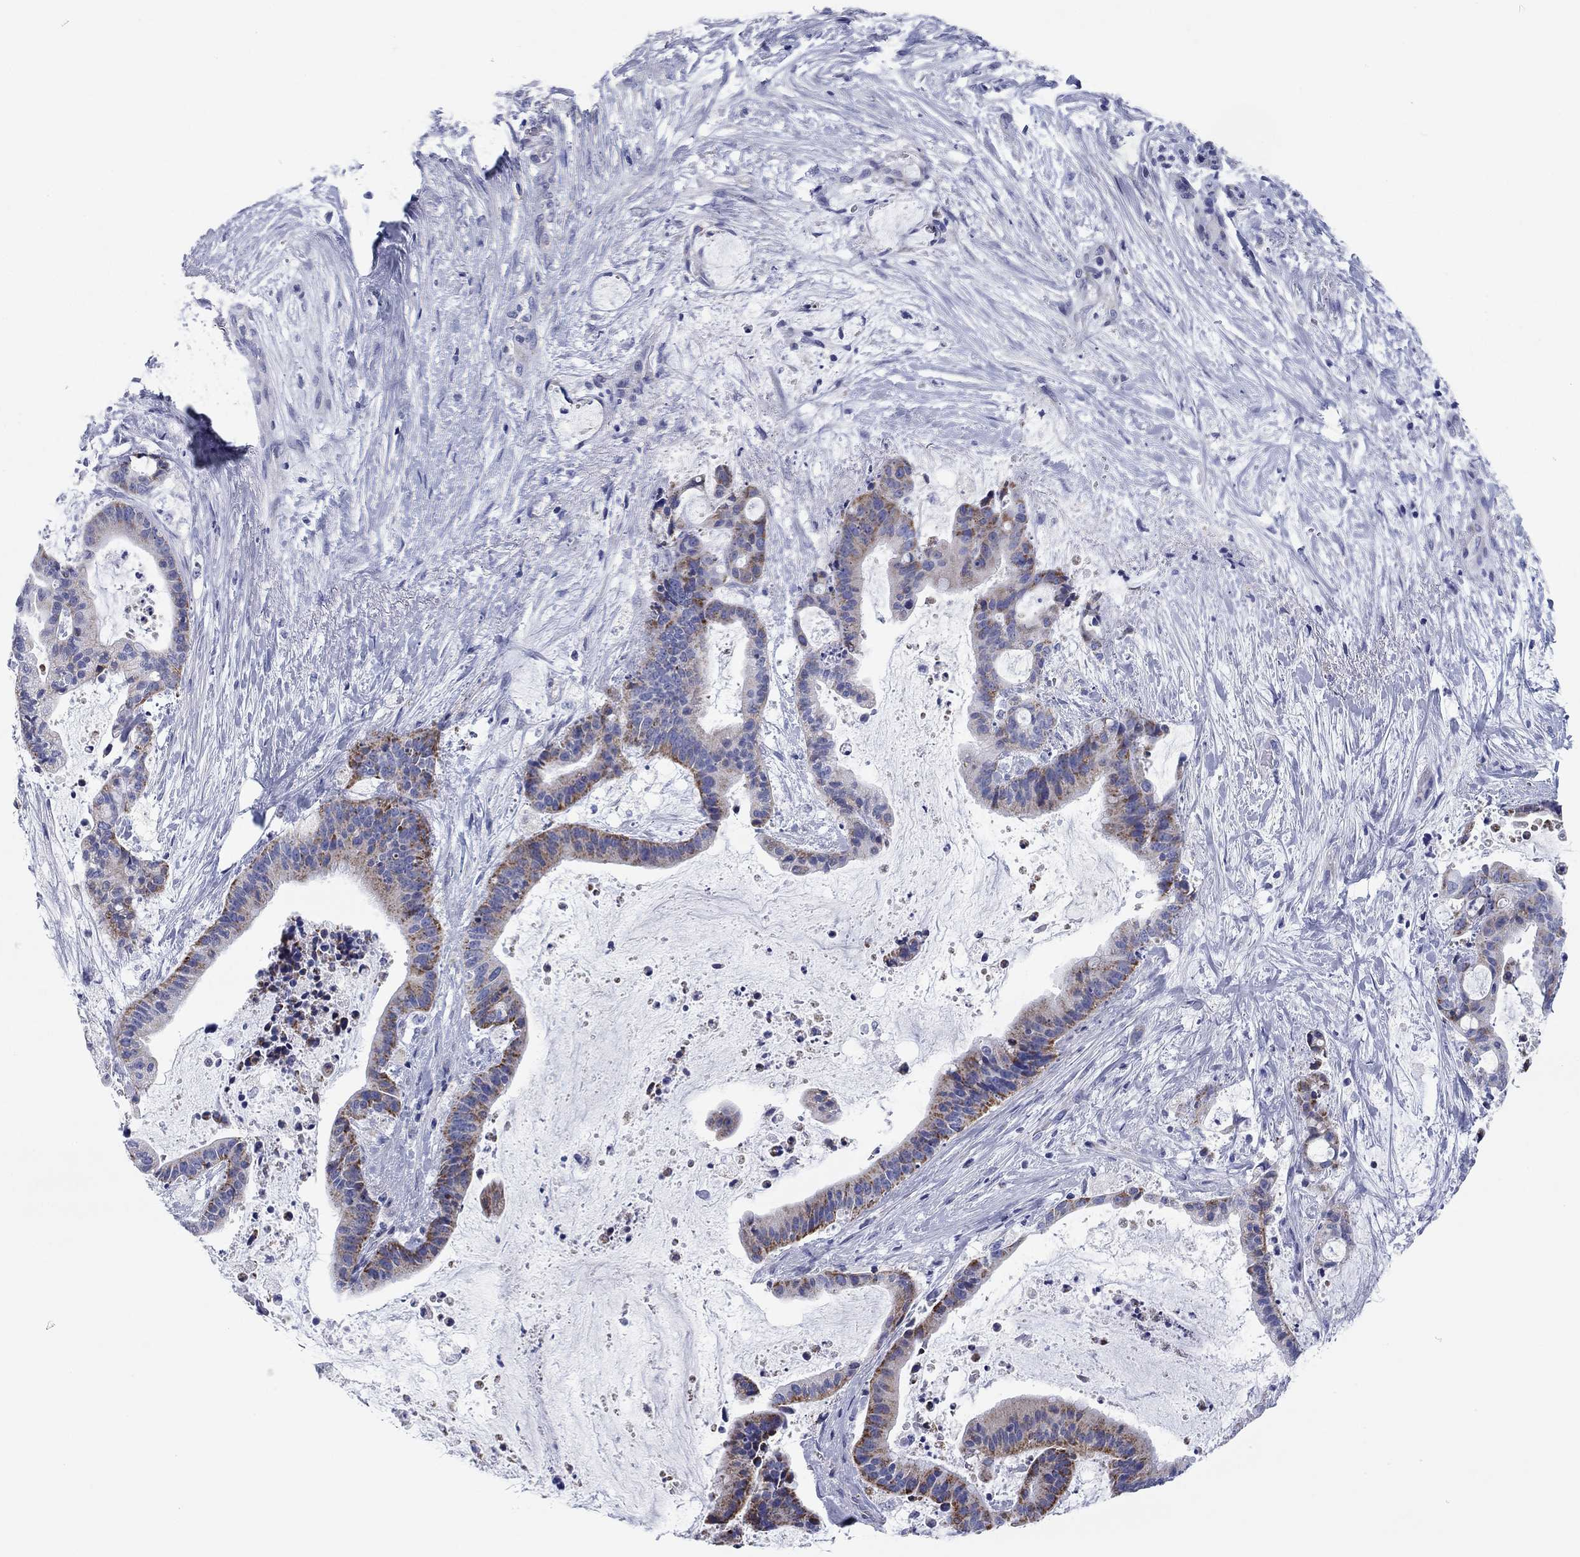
{"staining": {"intensity": "strong", "quantity": "25%-75%", "location": "cytoplasmic/membranous"}, "tissue": "liver cancer", "cell_type": "Tumor cells", "image_type": "cancer", "snomed": [{"axis": "morphology", "description": "Cholangiocarcinoma"}, {"axis": "topography", "description": "Liver"}], "caption": "This image reveals immunohistochemistry (IHC) staining of liver cancer, with high strong cytoplasmic/membranous staining in about 25%-75% of tumor cells.", "gene": "CHI3L2", "patient": {"sex": "female", "age": 73}}